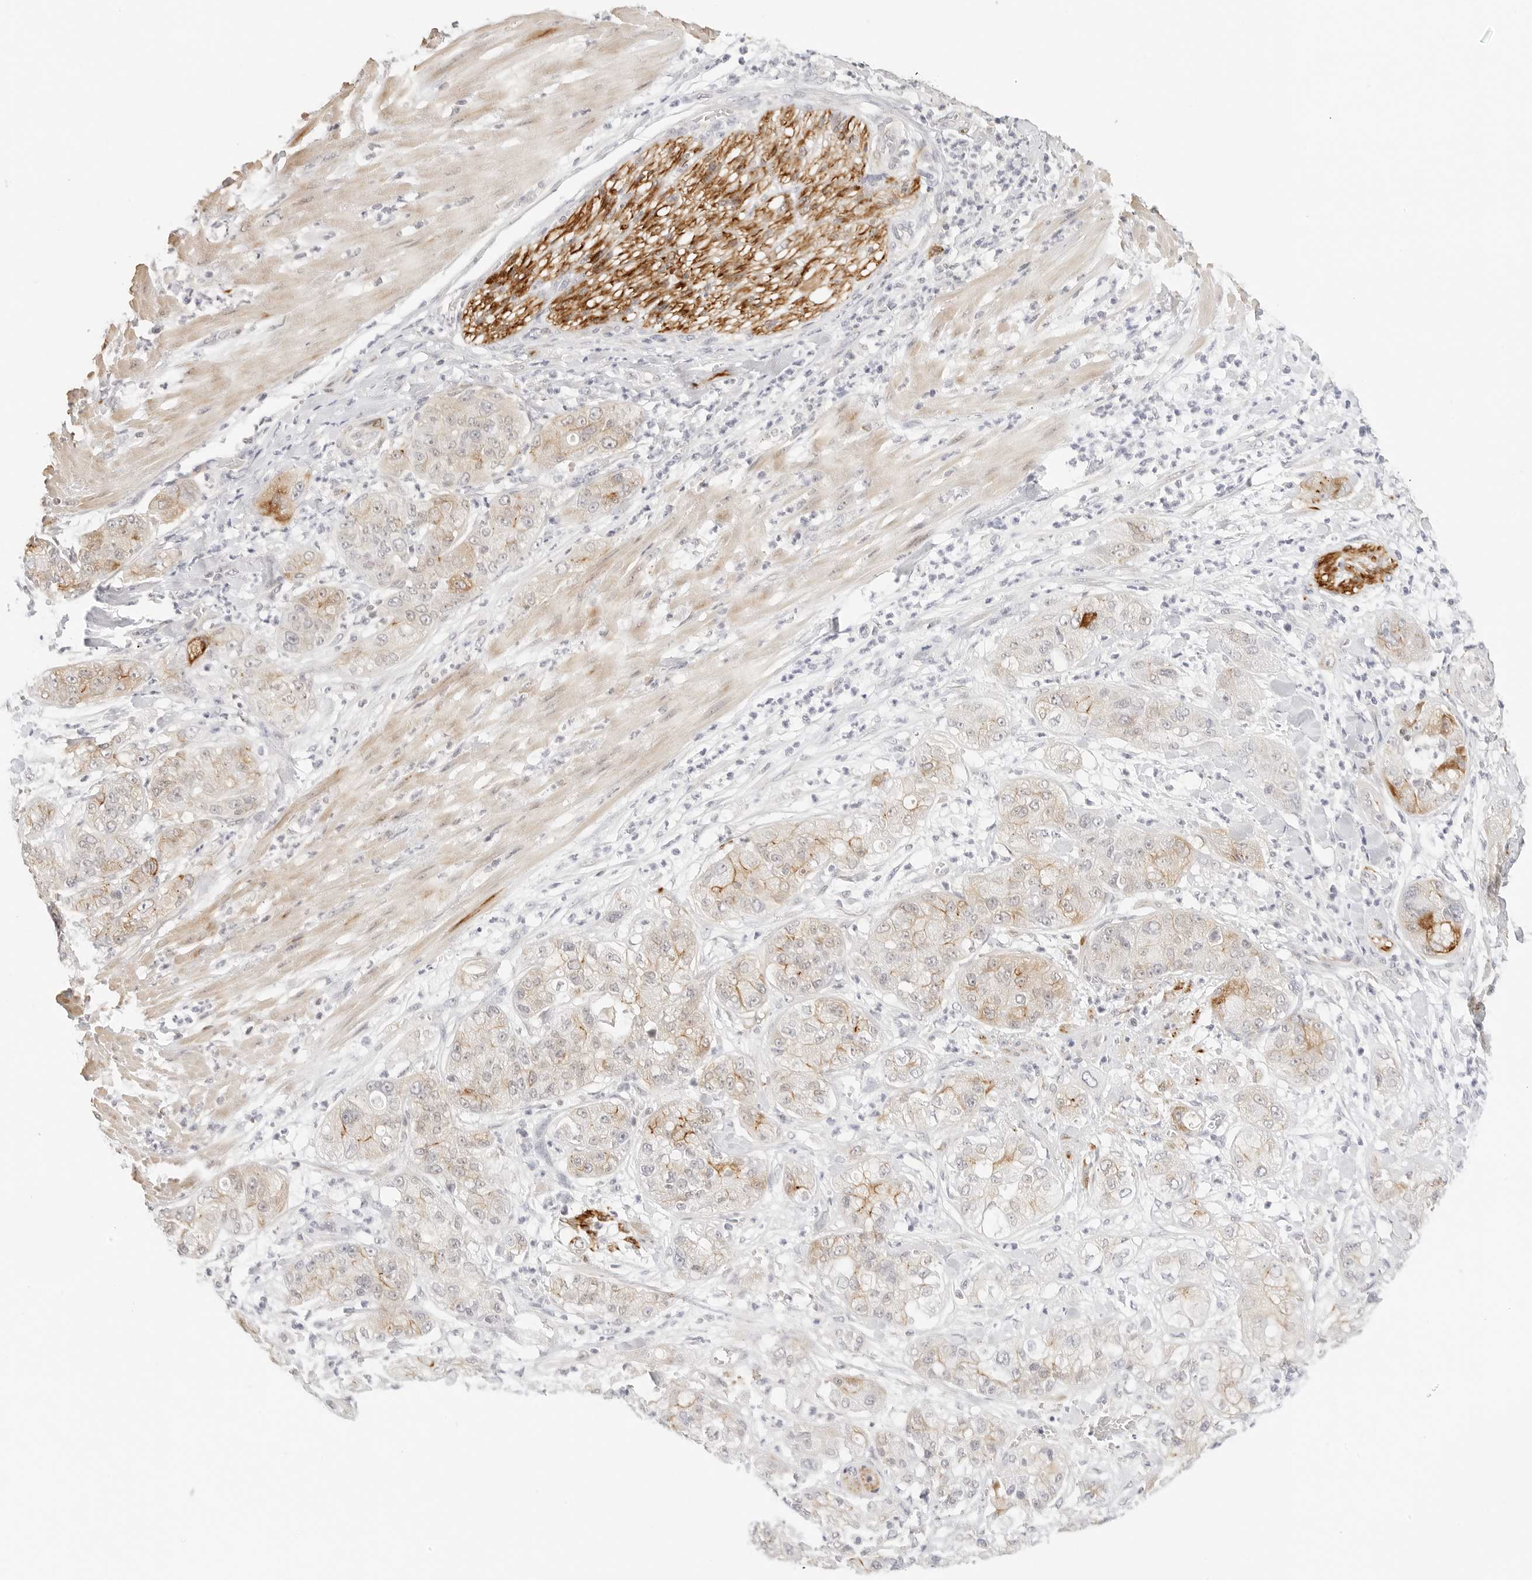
{"staining": {"intensity": "moderate", "quantity": "<25%", "location": "cytoplasmic/membranous"}, "tissue": "pancreatic cancer", "cell_type": "Tumor cells", "image_type": "cancer", "snomed": [{"axis": "morphology", "description": "Adenocarcinoma, NOS"}, {"axis": "topography", "description": "Pancreas"}], "caption": "IHC (DAB) staining of adenocarcinoma (pancreatic) reveals moderate cytoplasmic/membranous protein positivity in about <25% of tumor cells.", "gene": "PCDH19", "patient": {"sex": "female", "age": 78}}